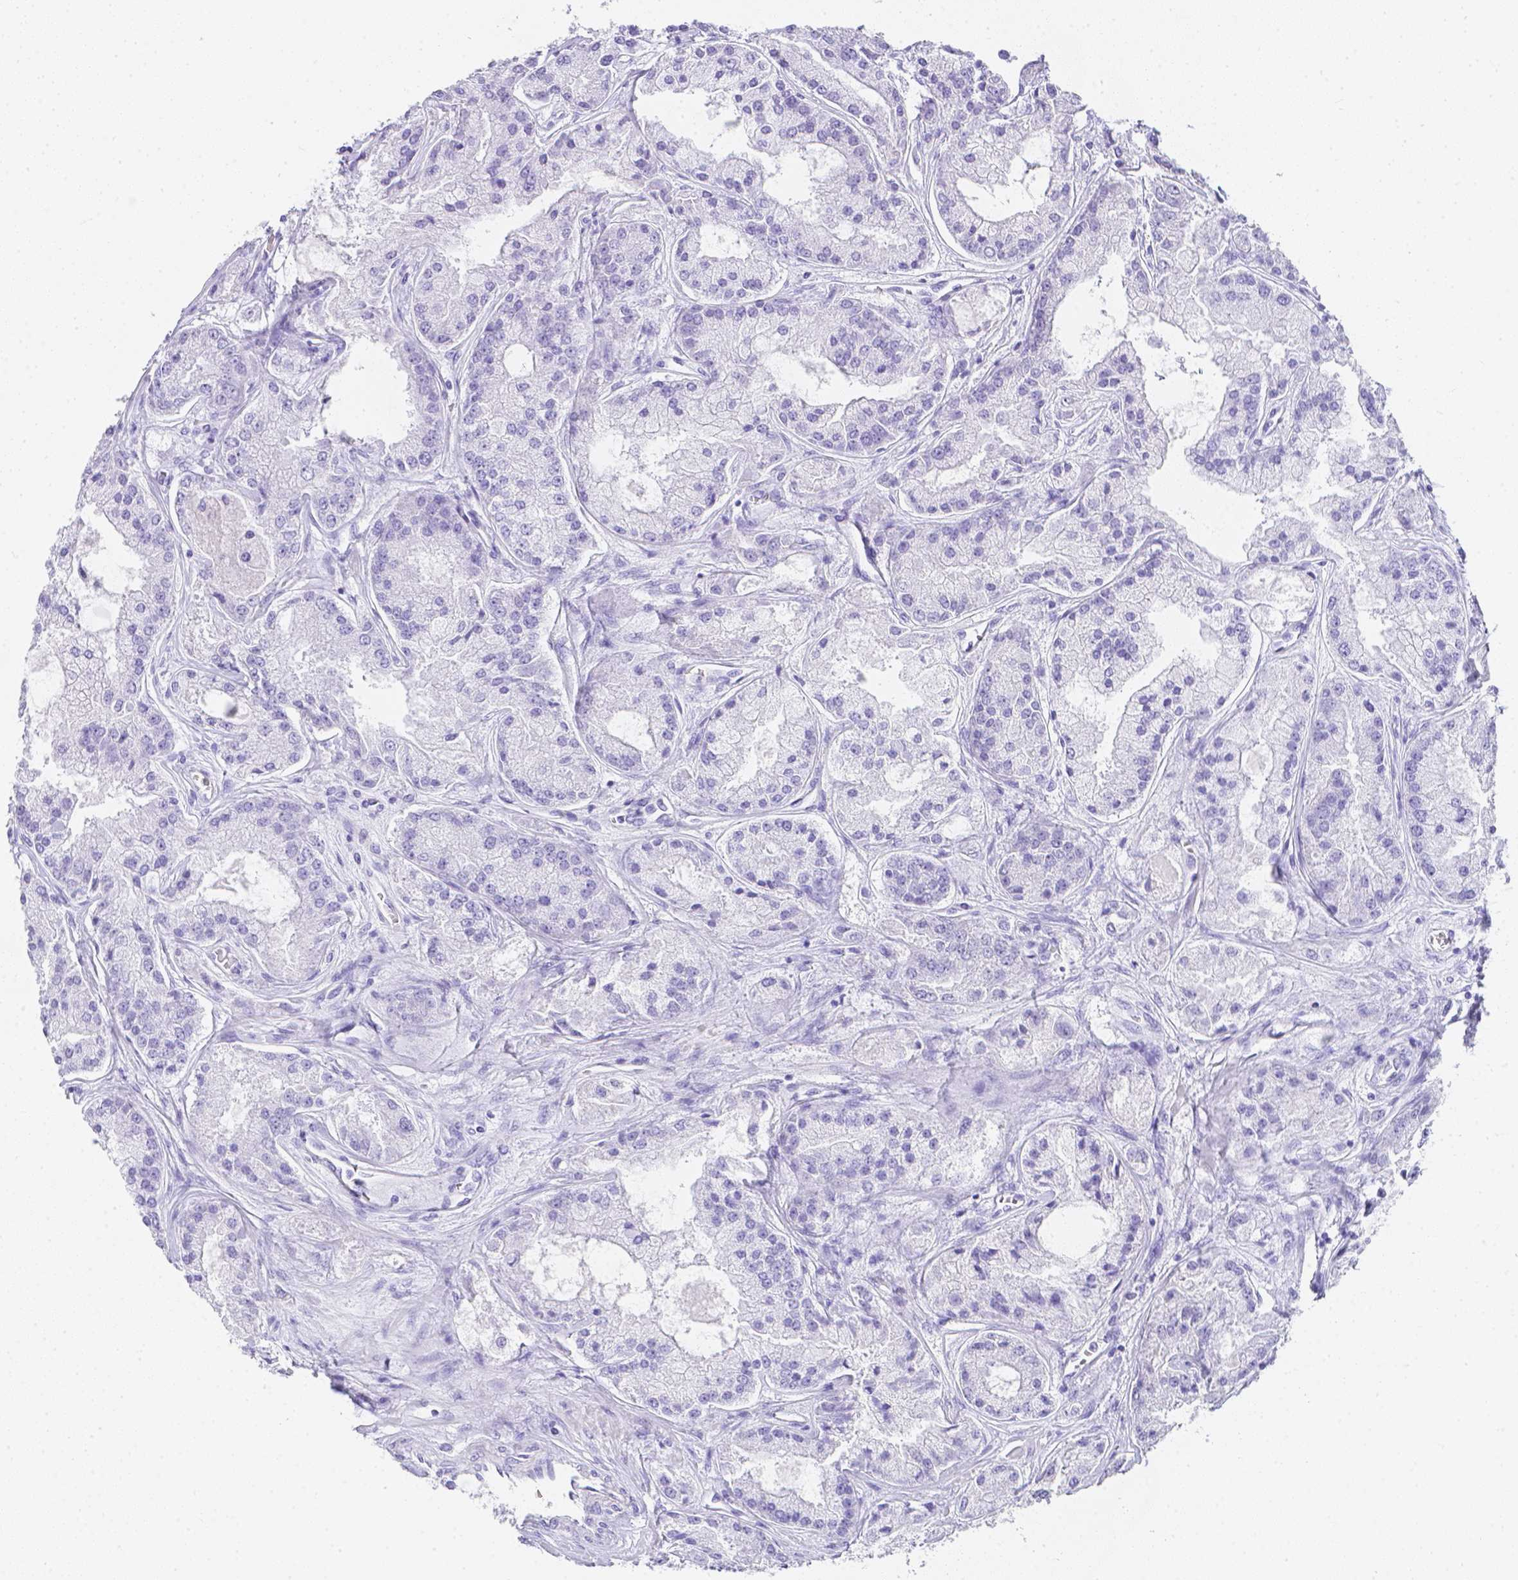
{"staining": {"intensity": "negative", "quantity": "none", "location": "none"}, "tissue": "prostate cancer", "cell_type": "Tumor cells", "image_type": "cancer", "snomed": [{"axis": "morphology", "description": "Adenocarcinoma, High grade"}, {"axis": "topography", "description": "Prostate"}], "caption": "Human prostate cancer (high-grade adenocarcinoma) stained for a protein using IHC demonstrates no expression in tumor cells.", "gene": "LGALS4", "patient": {"sex": "male", "age": 67}}